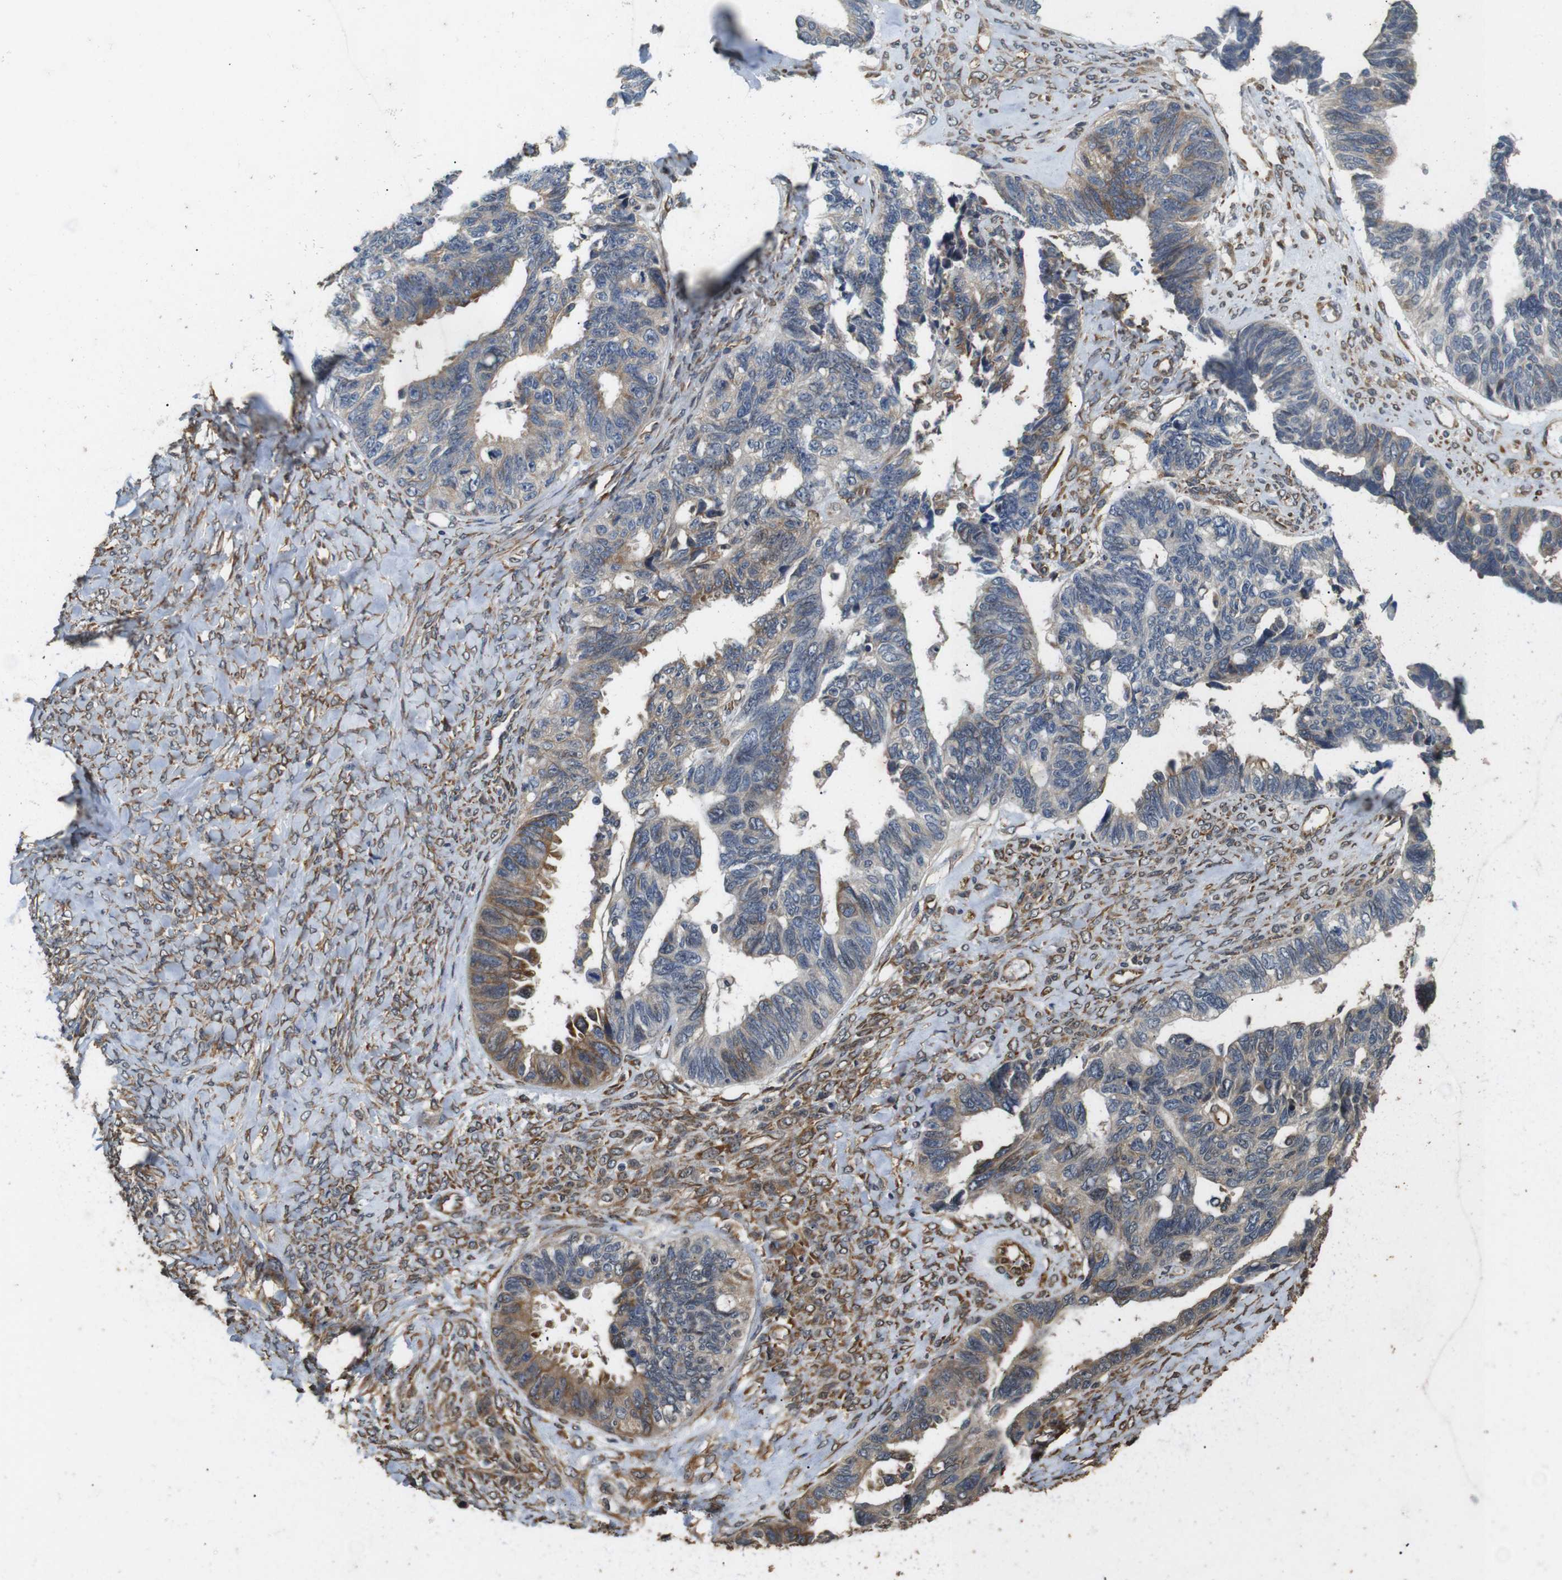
{"staining": {"intensity": "moderate", "quantity": "<25%", "location": "cytoplasmic/membranous"}, "tissue": "ovarian cancer", "cell_type": "Tumor cells", "image_type": "cancer", "snomed": [{"axis": "morphology", "description": "Cystadenocarcinoma, serous, NOS"}, {"axis": "topography", "description": "Ovary"}], "caption": "Immunohistochemical staining of human ovarian serous cystadenocarcinoma reveals low levels of moderate cytoplasmic/membranous protein expression in about <25% of tumor cells.", "gene": "CNPY4", "patient": {"sex": "female", "age": 79}}